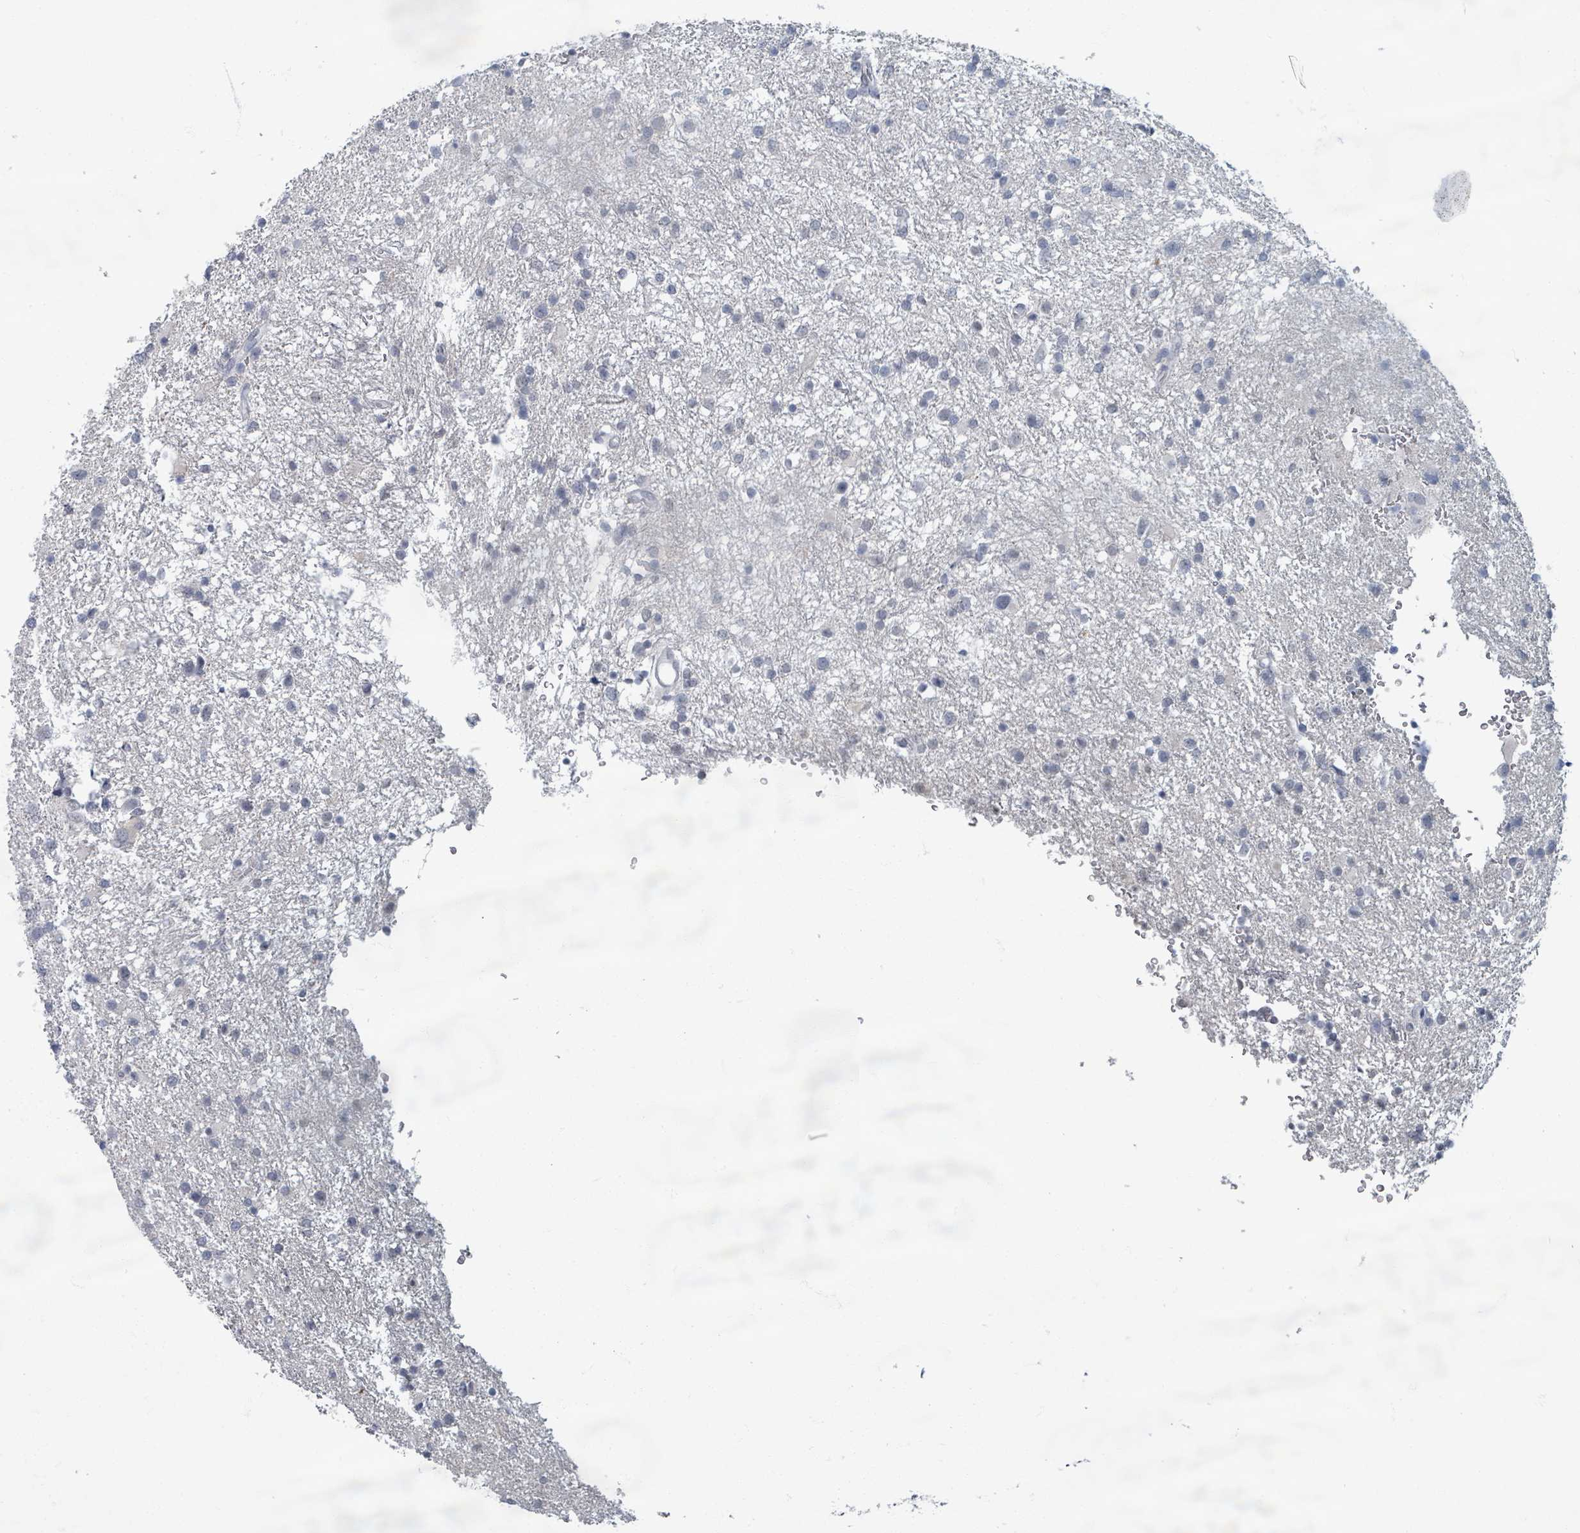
{"staining": {"intensity": "negative", "quantity": "none", "location": "none"}, "tissue": "glioma", "cell_type": "Tumor cells", "image_type": "cancer", "snomed": [{"axis": "morphology", "description": "Glioma, malignant, Low grade"}, {"axis": "topography", "description": "Brain"}], "caption": "The IHC histopathology image has no significant staining in tumor cells of glioma tissue.", "gene": "WNT11", "patient": {"sex": "female", "age": 32}}